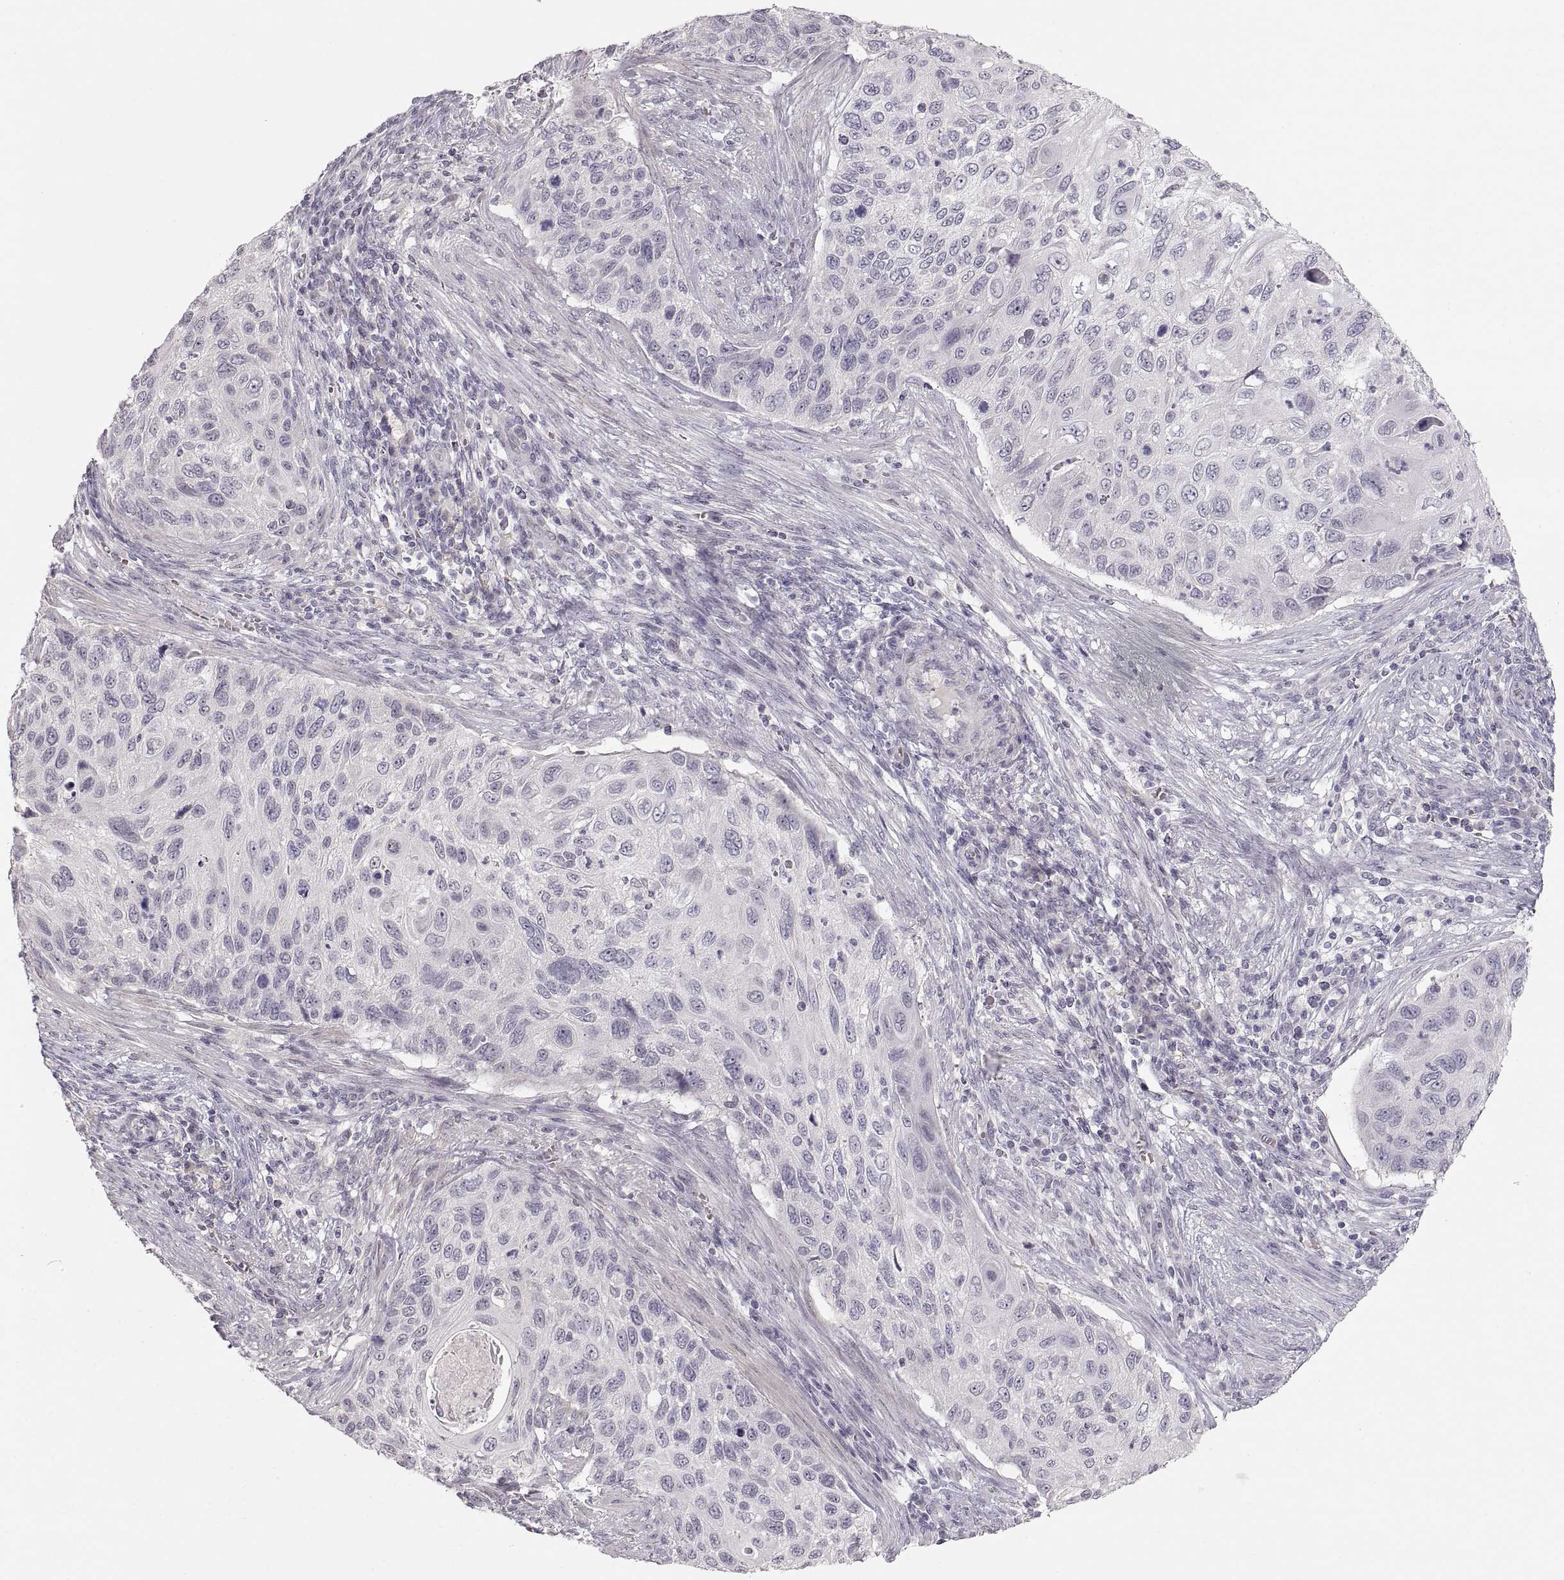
{"staining": {"intensity": "negative", "quantity": "none", "location": "none"}, "tissue": "cervical cancer", "cell_type": "Tumor cells", "image_type": "cancer", "snomed": [{"axis": "morphology", "description": "Squamous cell carcinoma, NOS"}, {"axis": "topography", "description": "Cervix"}], "caption": "High power microscopy image of an immunohistochemistry photomicrograph of cervical squamous cell carcinoma, revealing no significant staining in tumor cells.", "gene": "PCSK2", "patient": {"sex": "female", "age": 70}}